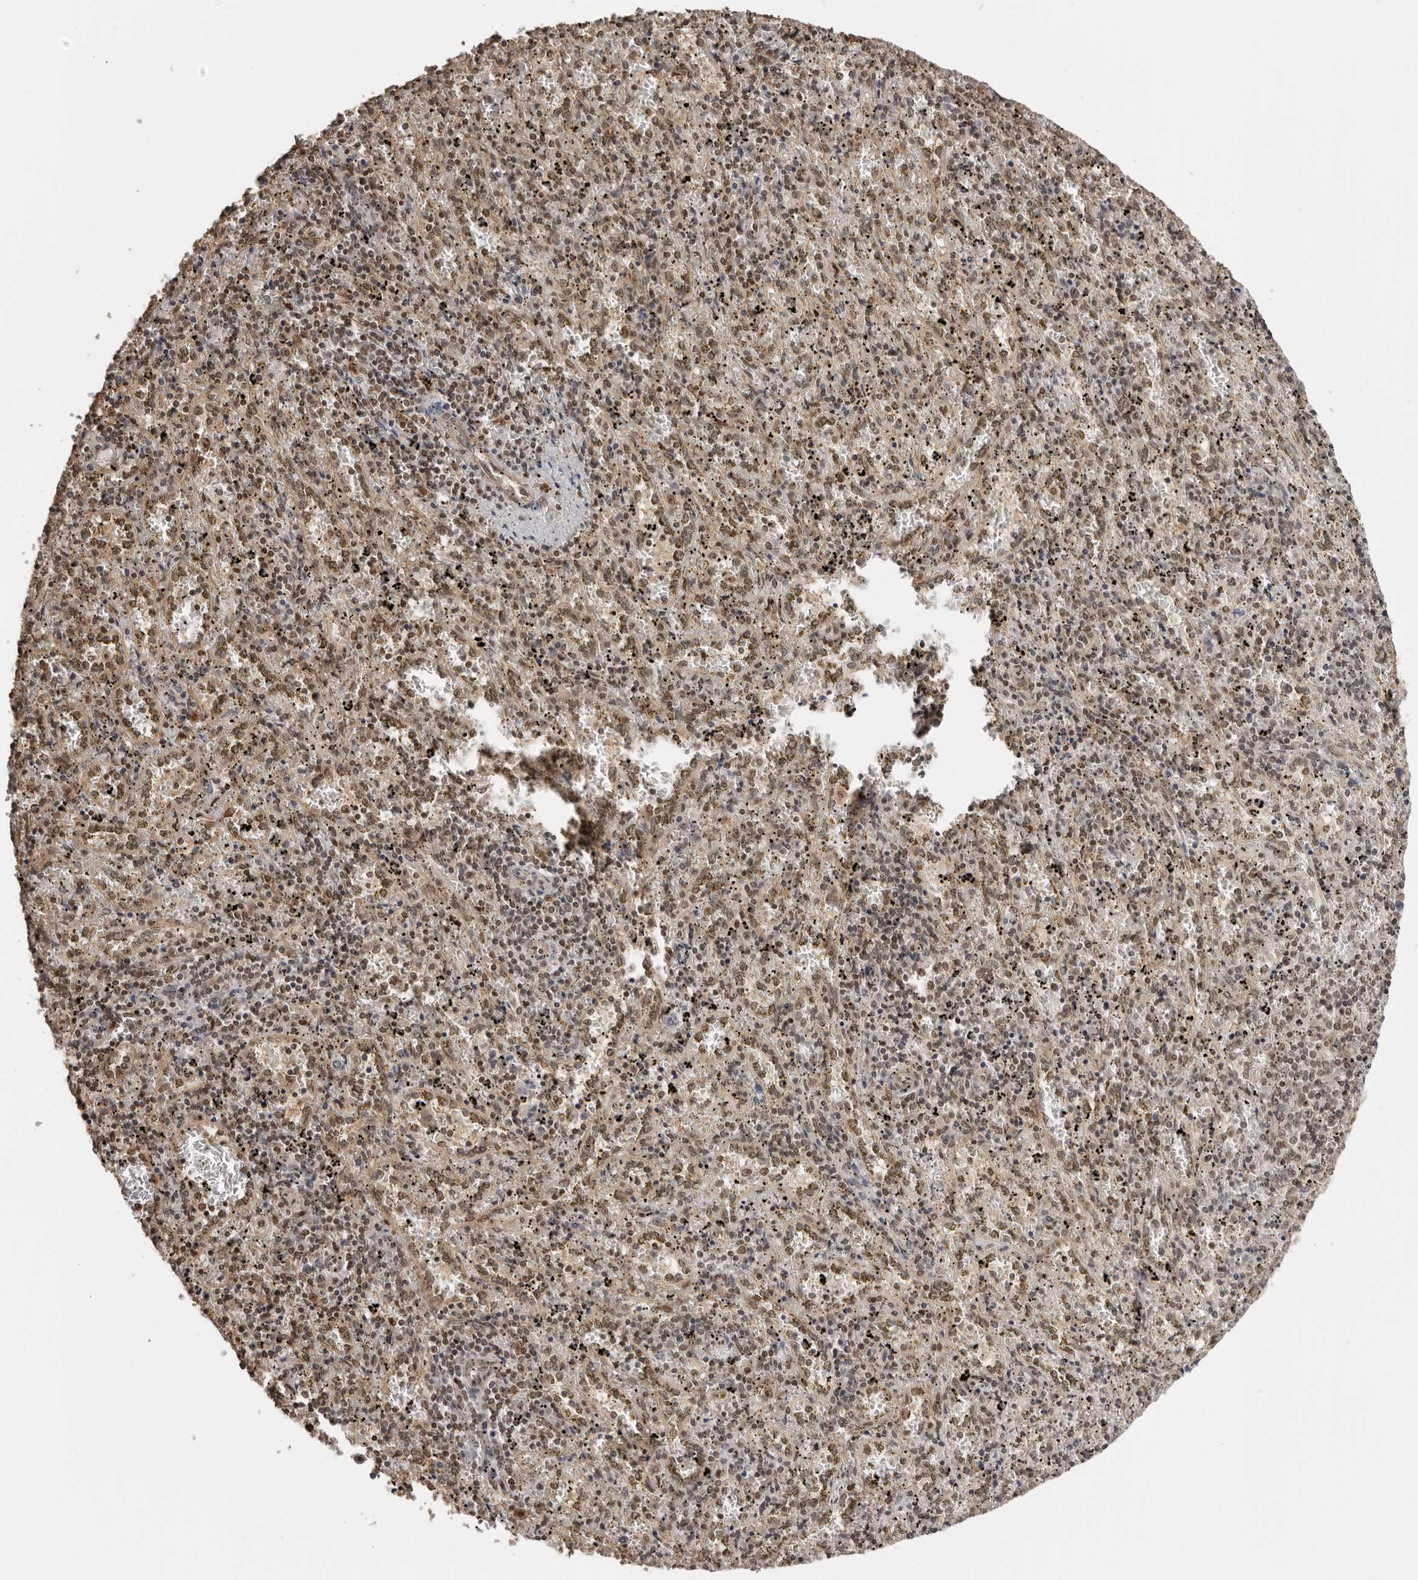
{"staining": {"intensity": "weak", "quantity": ">75%", "location": "nuclear"}, "tissue": "spleen", "cell_type": "Cells in red pulp", "image_type": "normal", "snomed": [{"axis": "morphology", "description": "Normal tissue, NOS"}, {"axis": "topography", "description": "Spleen"}], "caption": "Protein analysis of benign spleen displays weak nuclear expression in approximately >75% of cells in red pulp.", "gene": "SDE2", "patient": {"sex": "male", "age": 11}}